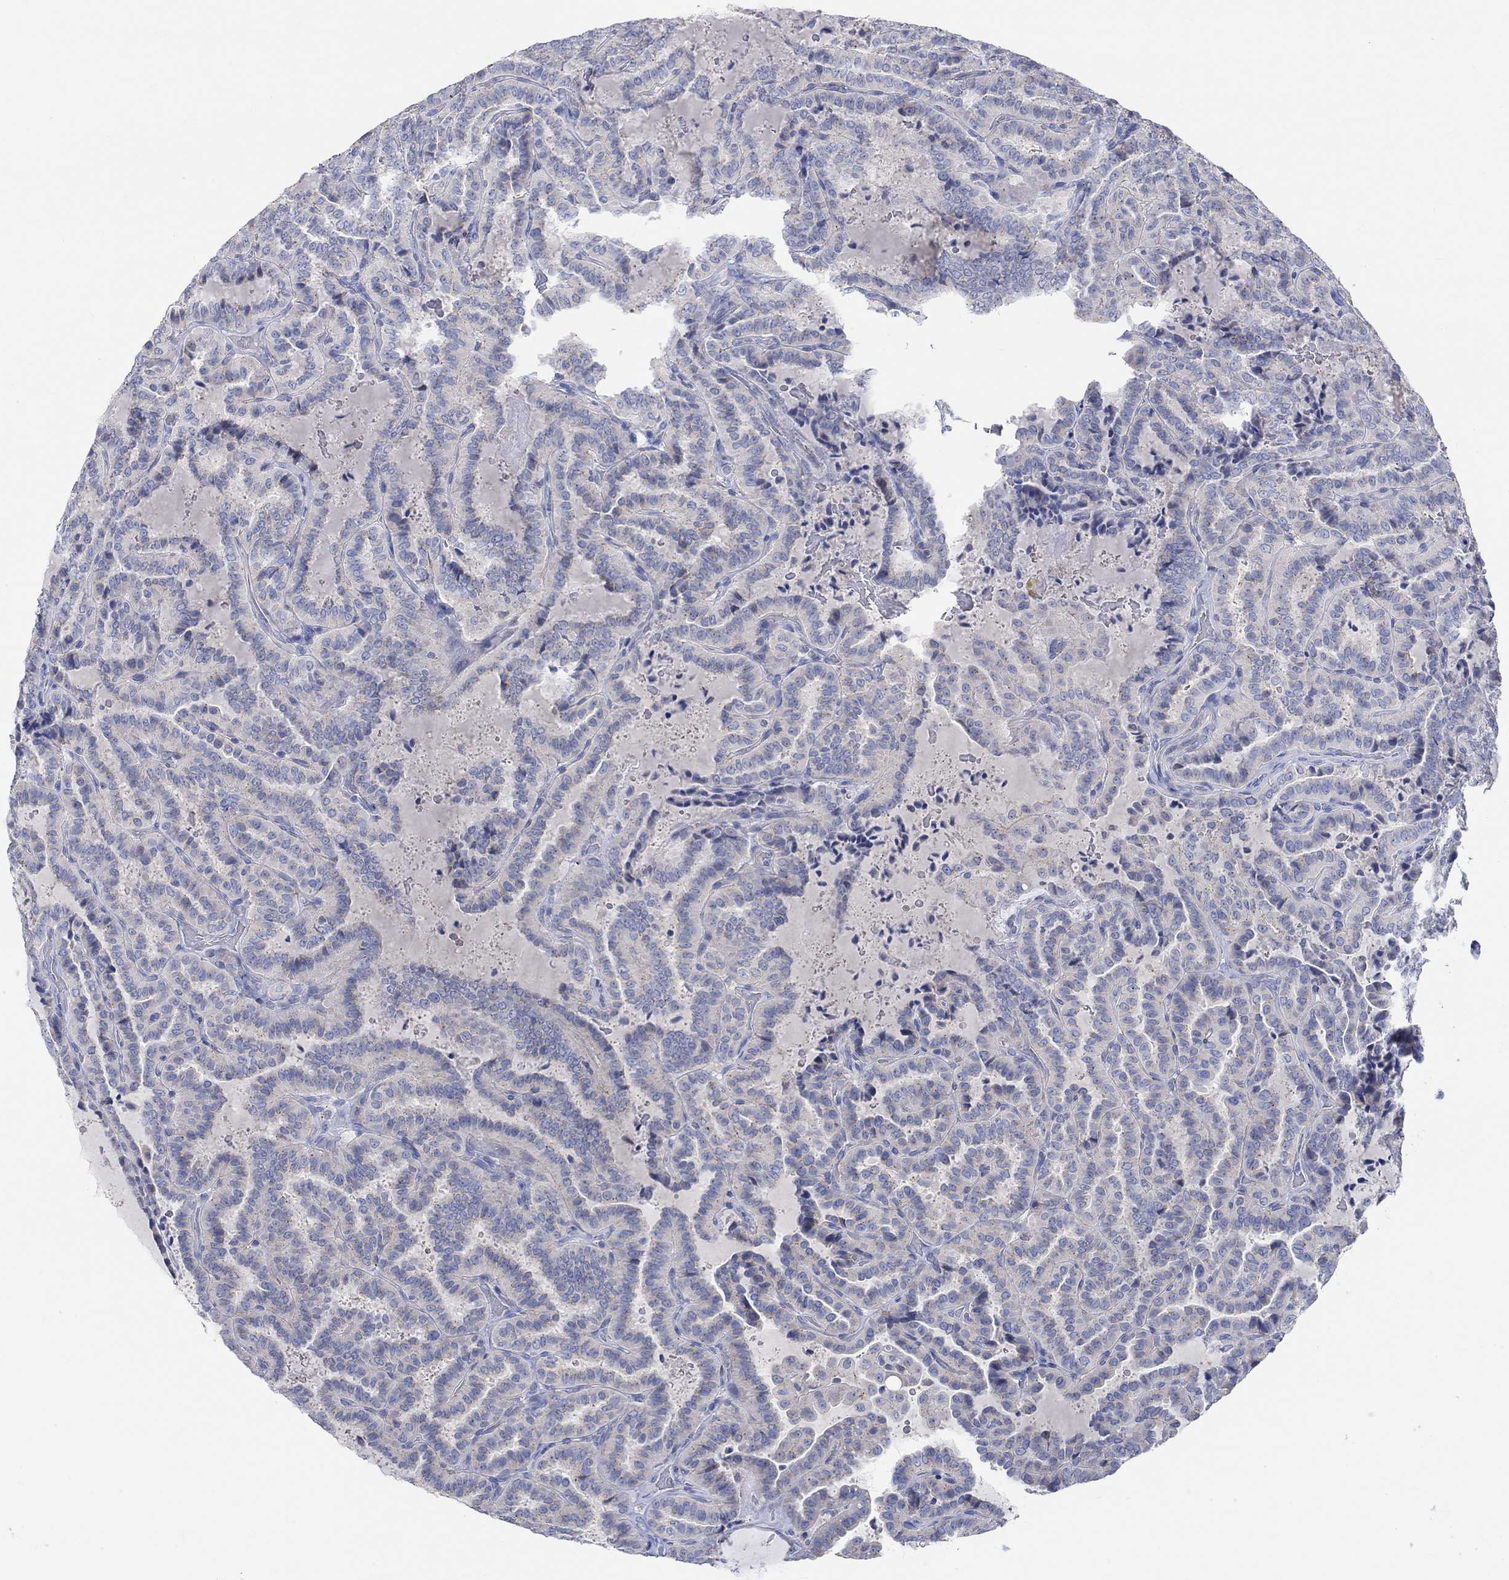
{"staining": {"intensity": "negative", "quantity": "none", "location": "none"}, "tissue": "thyroid cancer", "cell_type": "Tumor cells", "image_type": "cancer", "snomed": [{"axis": "morphology", "description": "Papillary adenocarcinoma, NOS"}, {"axis": "topography", "description": "Thyroid gland"}], "caption": "Immunohistochemical staining of human thyroid cancer (papillary adenocarcinoma) demonstrates no significant positivity in tumor cells. (DAB immunohistochemistry visualized using brightfield microscopy, high magnification).", "gene": "NAV3", "patient": {"sex": "female", "age": 39}}